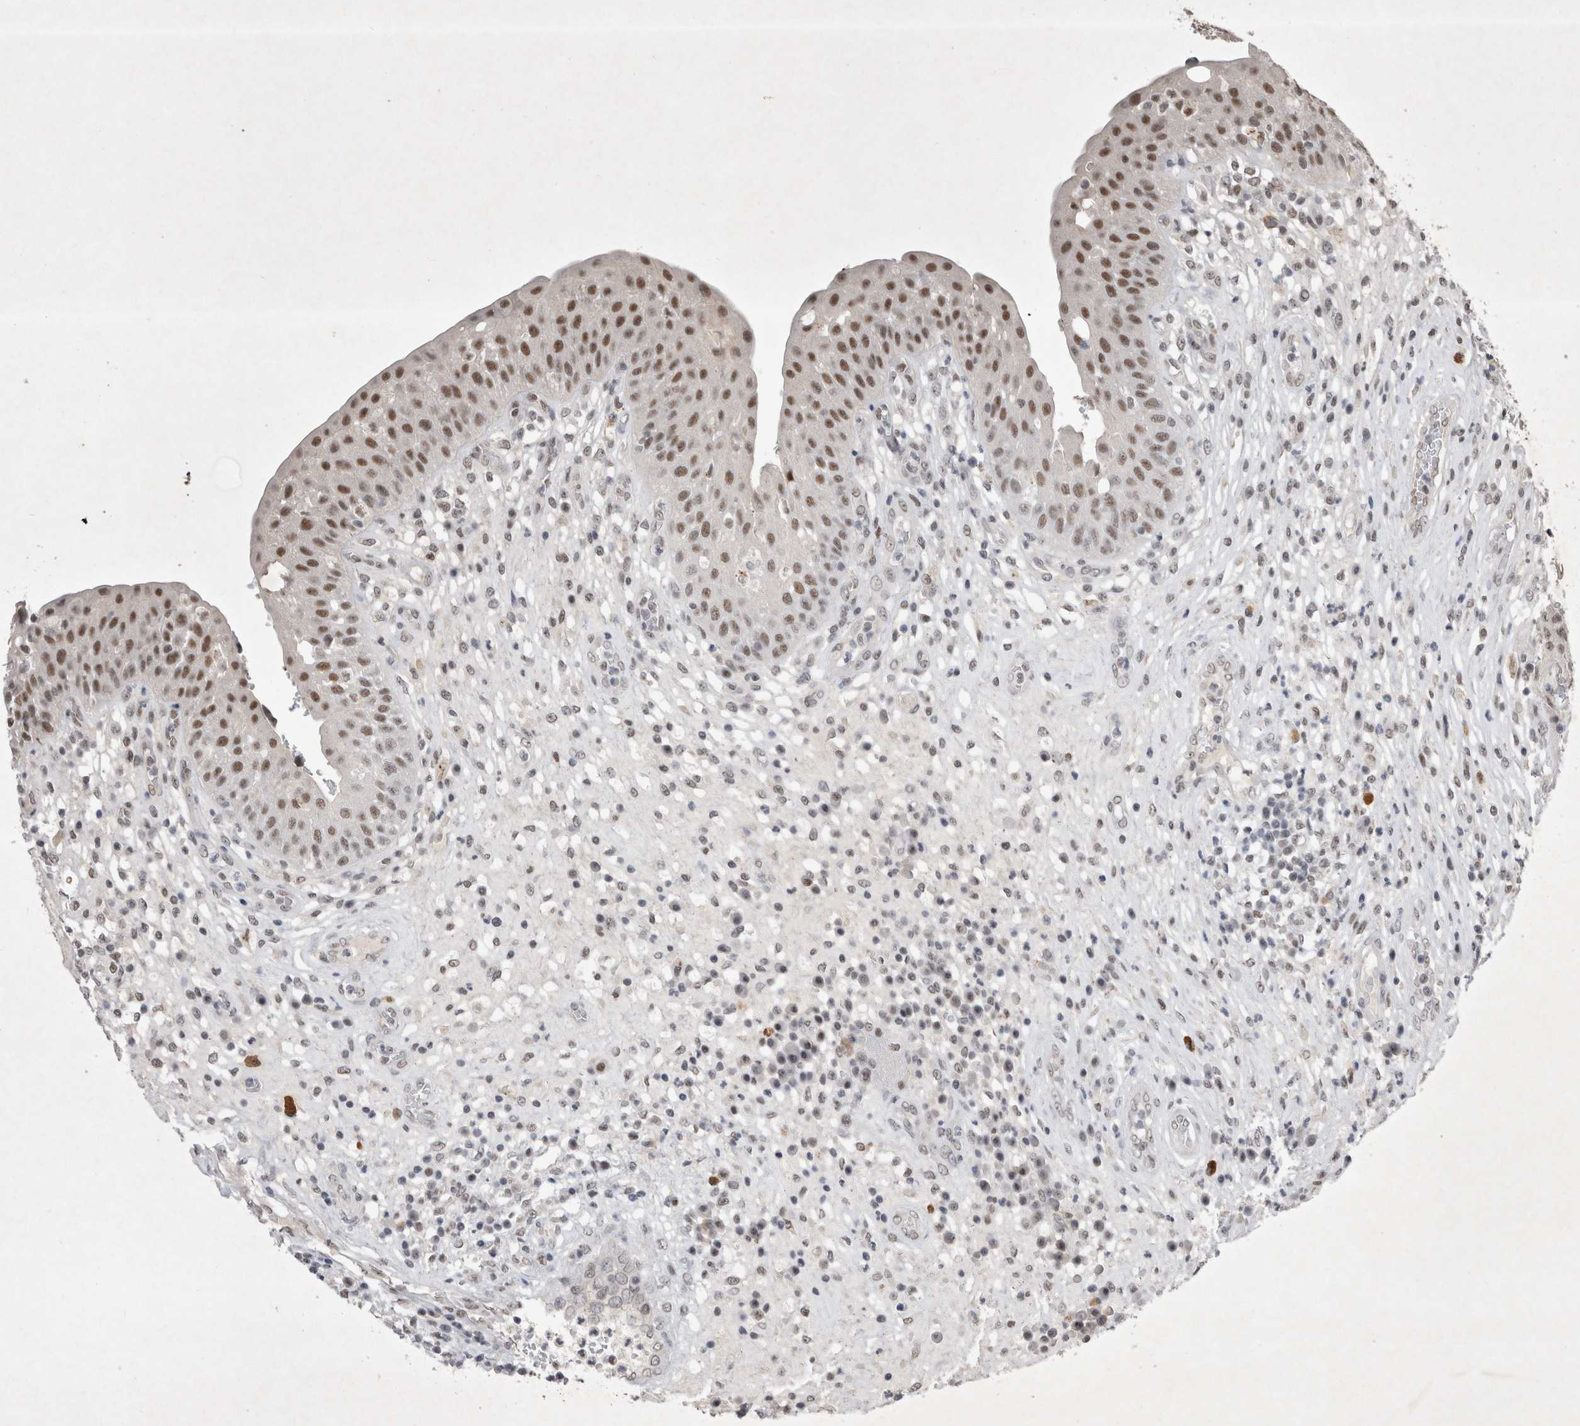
{"staining": {"intensity": "moderate", "quantity": ">75%", "location": "nuclear"}, "tissue": "urinary bladder", "cell_type": "Urothelial cells", "image_type": "normal", "snomed": [{"axis": "morphology", "description": "Normal tissue, NOS"}, {"axis": "topography", "description": "Urinary bladder"}], "caption": "Immunohistochemical staining of unremarkable human urinary bladder demonstrates >75% levels of moderate nuclear protein expression in about >75% of urothelial cells.", "gene": "RBM6", "patient": {"sex": "female", "age": 62}}